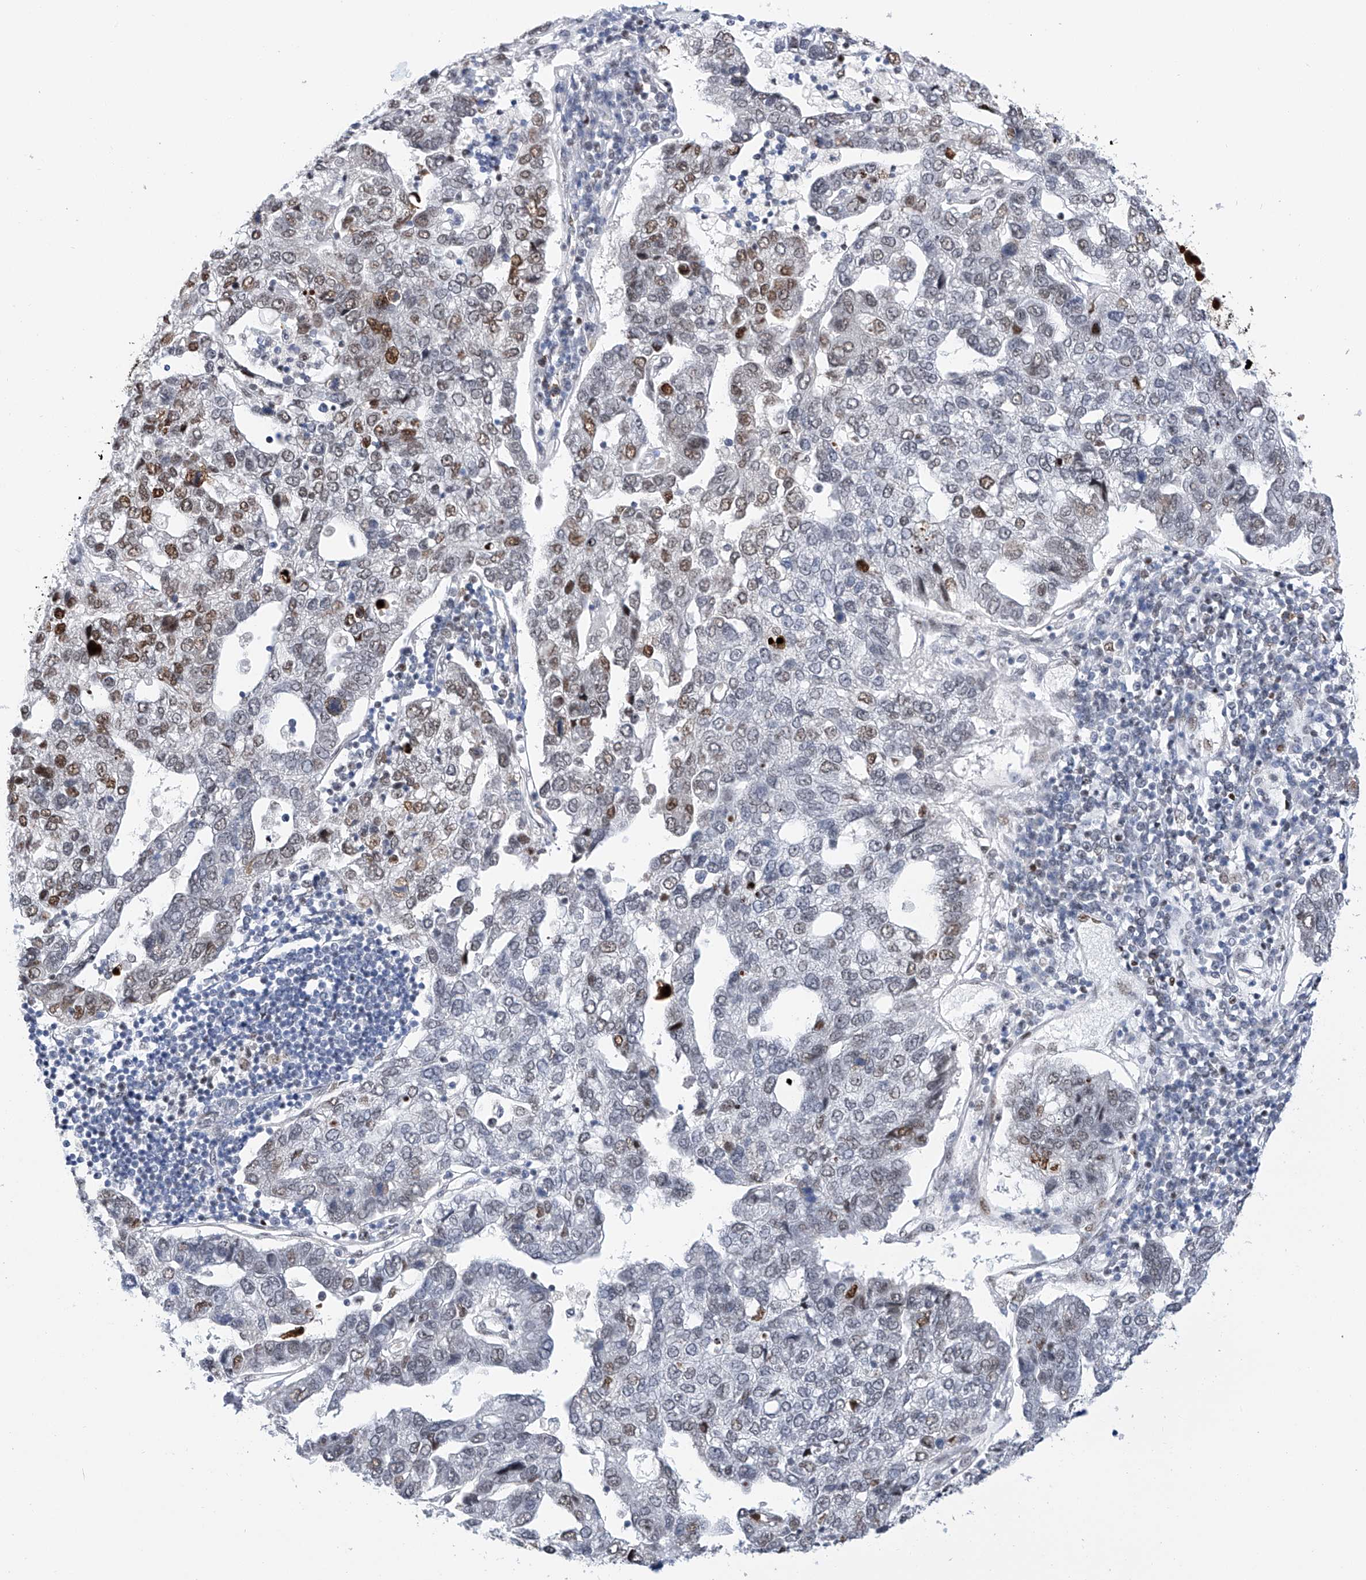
{"staining": {"intensity": "strong", "quantity": "<25%", "location": "nuclear"}, "tissue": "pancreatic cancer", "cell_type": "Tumor cells", "image_type": "cancer", "snomed": [{"axis": "morphology", "description": "Adenocarcinoma, NOS"}, {"axis": "topography", "description": "Pancreas"}], "caption": "Protein staining demonstrates strong nuclear staining in about <25% of tumor cells in pancreatic cancer (adenocarcinoma).", "gene": "SRSF6", "patient": {"sex": "female", "age": 61}}